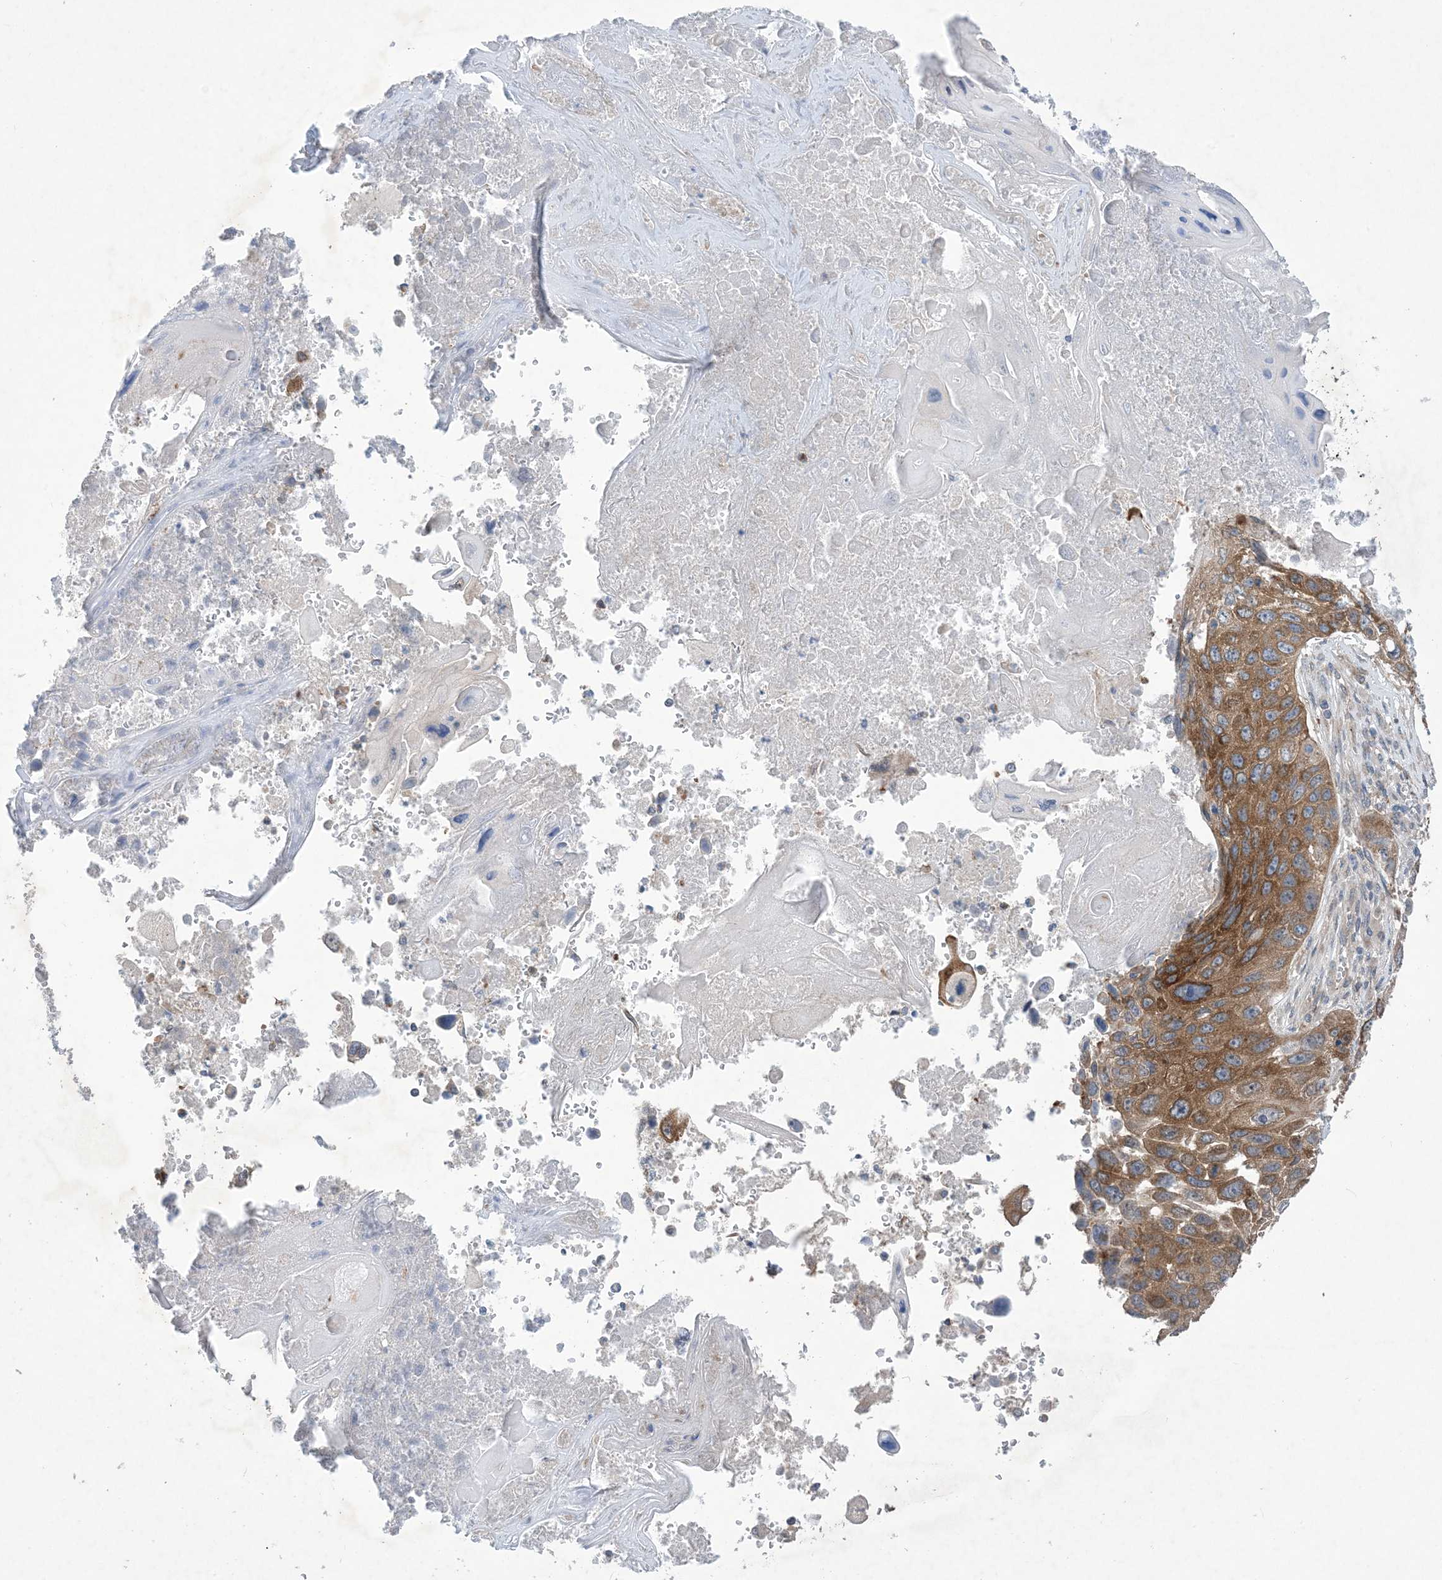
{"staining": {"intensity": "moderate", "quantity": ">75%", "location": "cytoplasmic/membranous"}, "tissue": "lung cancer", "cell_type": "Tumor cells", "image_type": "cancer", "snomed": [{"axis": "morphology", "description": "Squamous cell carcinoma, NOS"}, {"axis": "topography", "description": "Lung"}], "caption": "Approximately >75% of tumor cells in lung cancer (squamous cell carcinoma) show moderate cytoplasmic/membranous protein staining as visualized by brown immunohistochemical staining.", "gene": "EHBP1", "patient": {"sex": "male", "age": 61}}